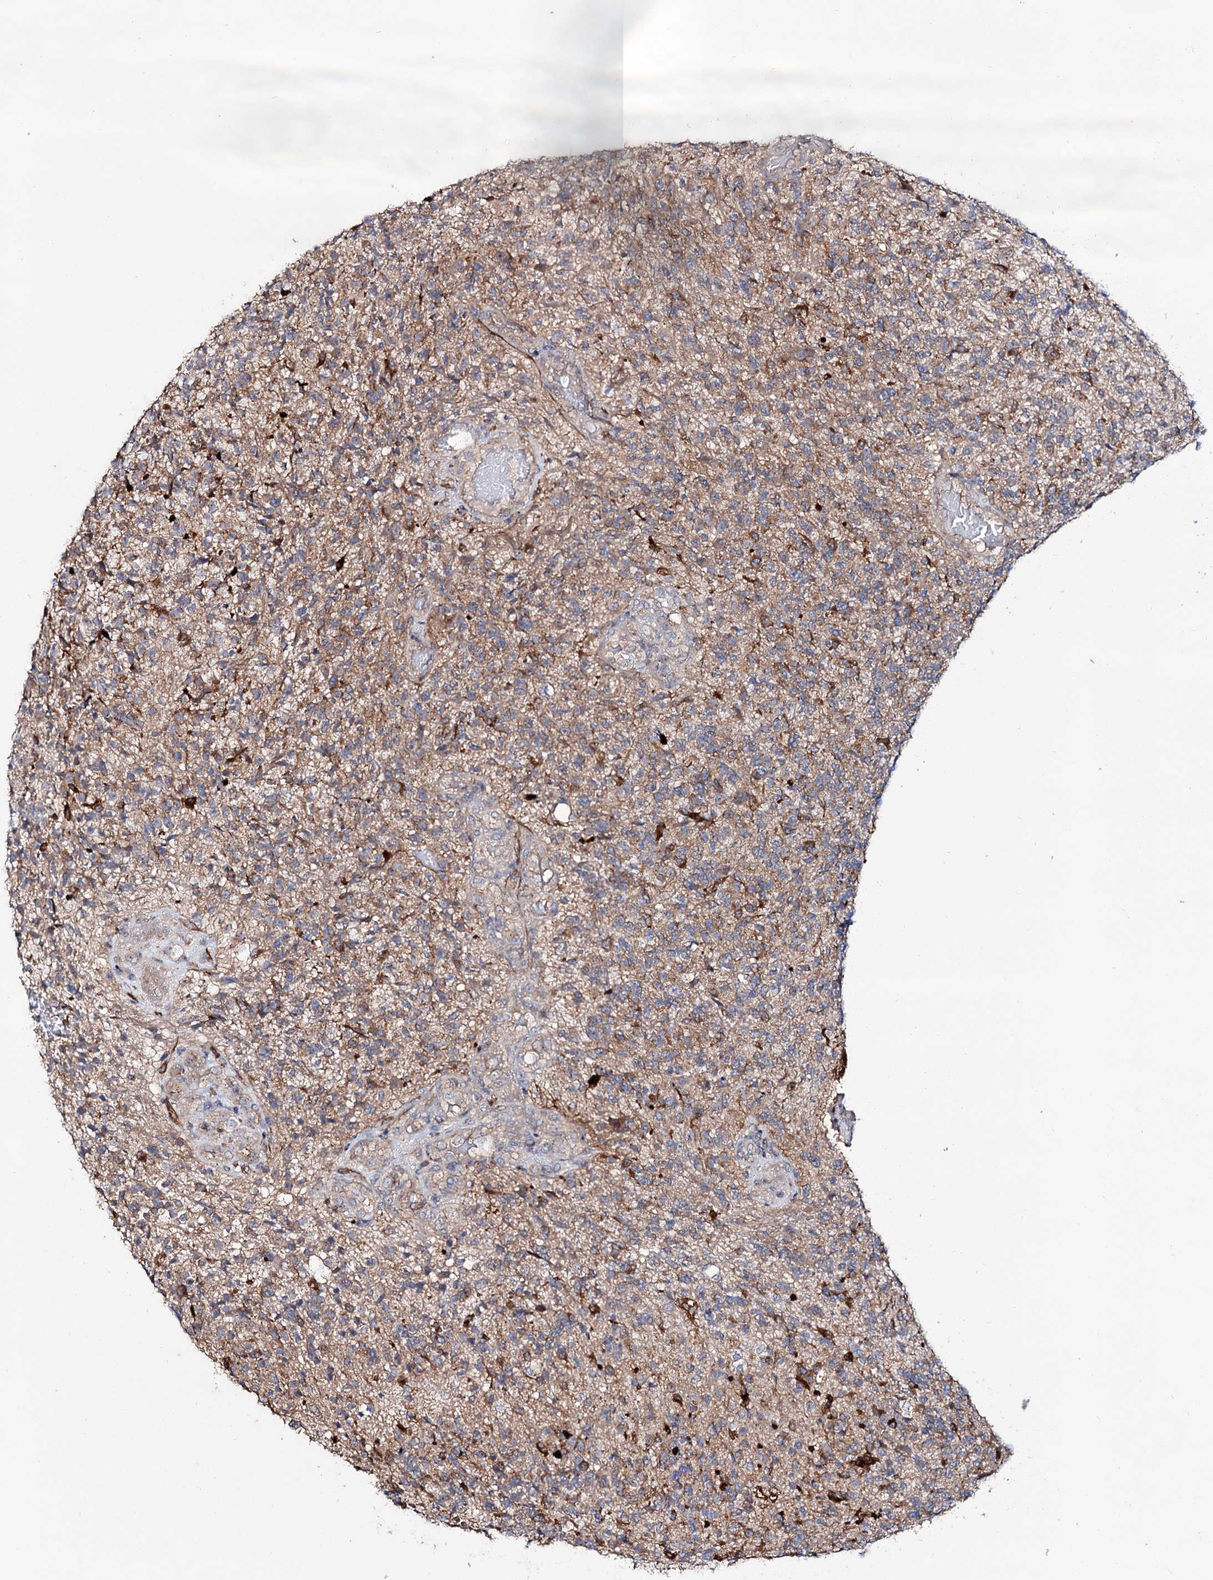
{"staining": {"intensity": "moderate", "quantity": "<25%", "location": "cytoplasmic/membranous"}, "tissue": "glioma", "cell_type": "Tumor cells", "image_type": "cancer", "snomed": [{"axis": "morphology", "description": "Glioma, malignant, High grade"}, {"axis": "topography", "description": "Brain"}], "caption": "There is low levels of moderate cytoplasmic/membranous positivity in tumor cells of glioma, as demonstrated by immunohistochemical staining (brown color).", "gene": "SEC24A", "patient": {"sex": "male", "age": 56}}